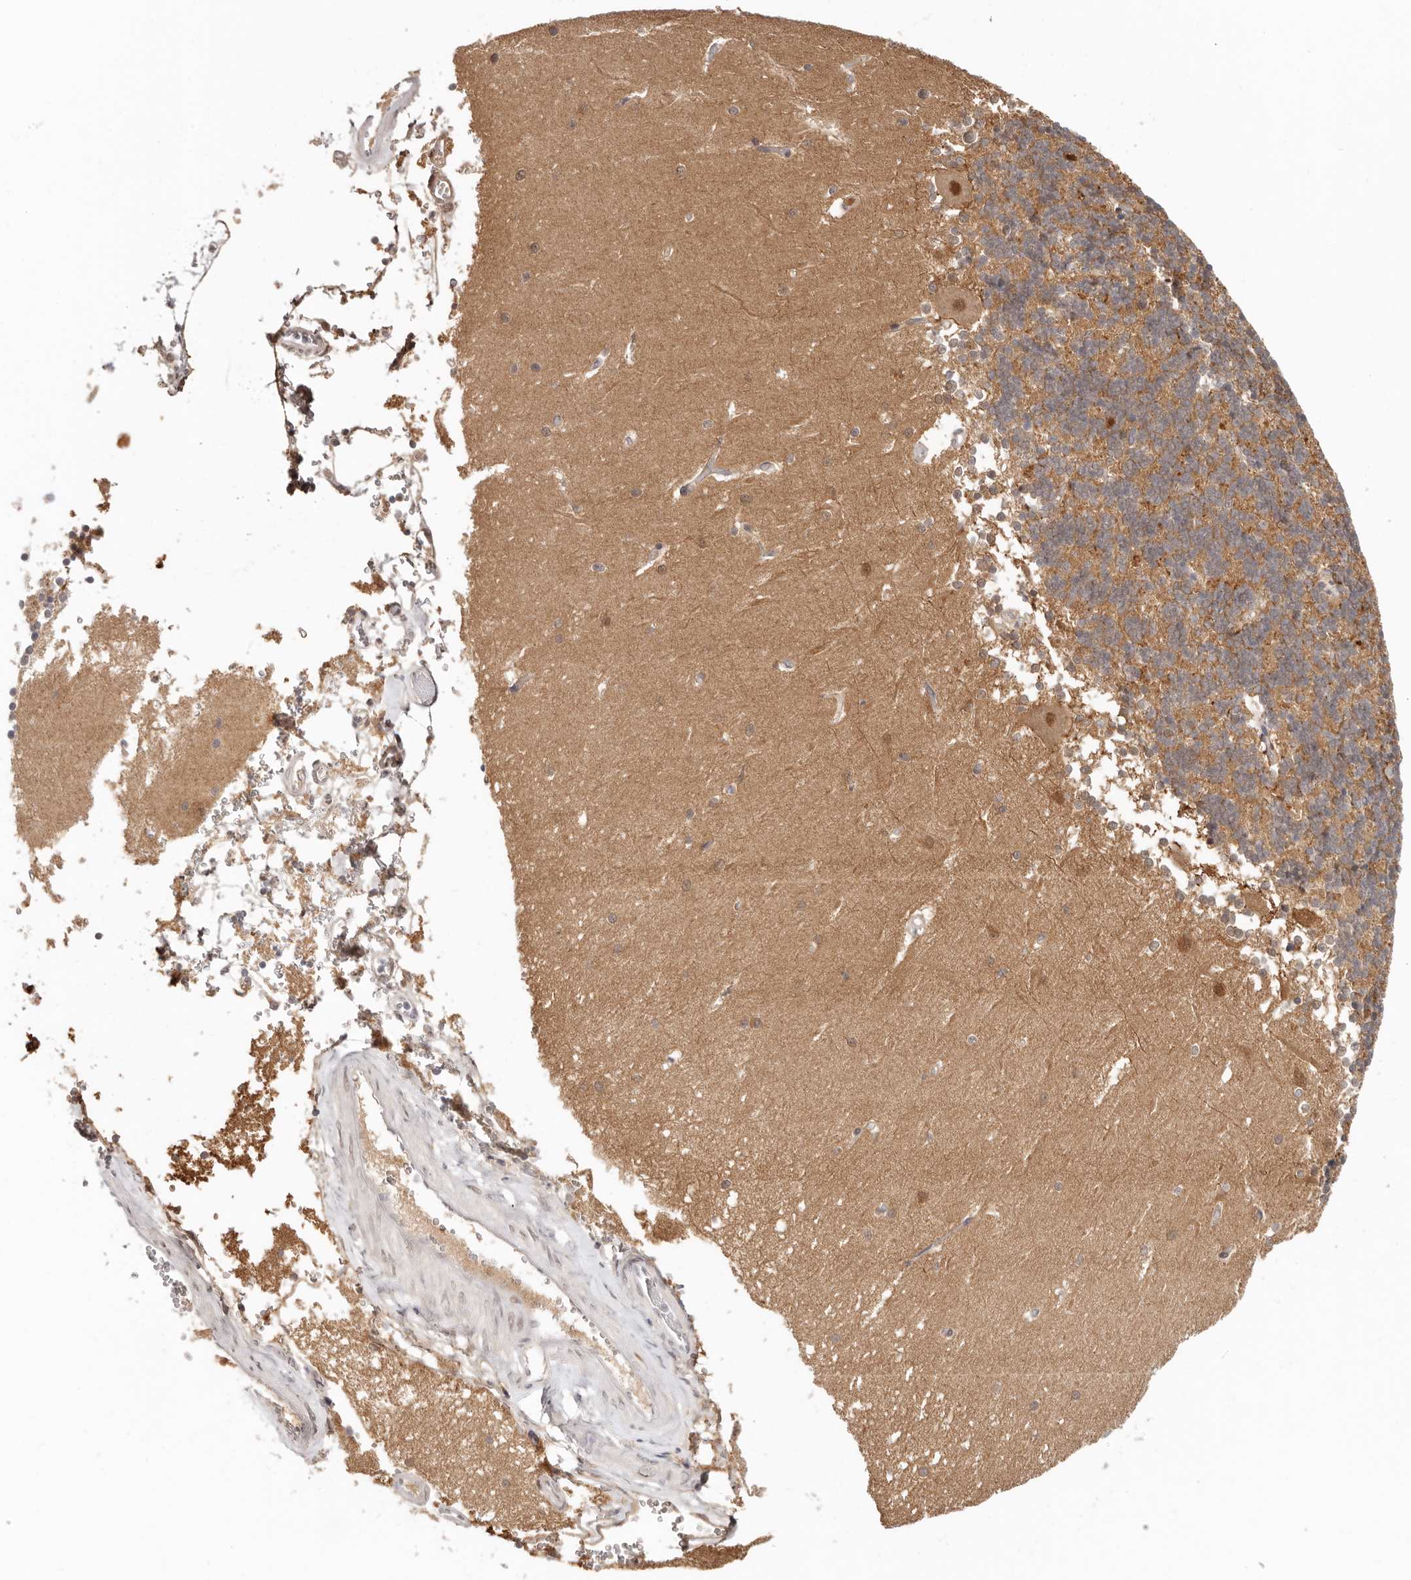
{"staining": {"intensity": "moderate", "quantity": ">75%", "location": "cytoplasmic/membranous"}, "tissue": "cerebellum", "cell_type": "Cells in granular layer", "image_type": "normal", "snomed": [{"axis": "morphology", "description": "Normal tissue, NOS"}, {"axis": "topography", "description": "Cerebellum"}], "caption": "Immunohistochemical staining of unremarkable cerebellum demonstrates medium levels of moderate cytoplasmic/membranous positivity in approximately >75% of cells in granular layer. Using DAB (3,3'-diaminobenzidine) (brown) and hematoxylin (blue) stains, captured at high magnification using brightfield microscopy.", "gene": "LARP7", "patient": {"sex": "male", "age": 37}}